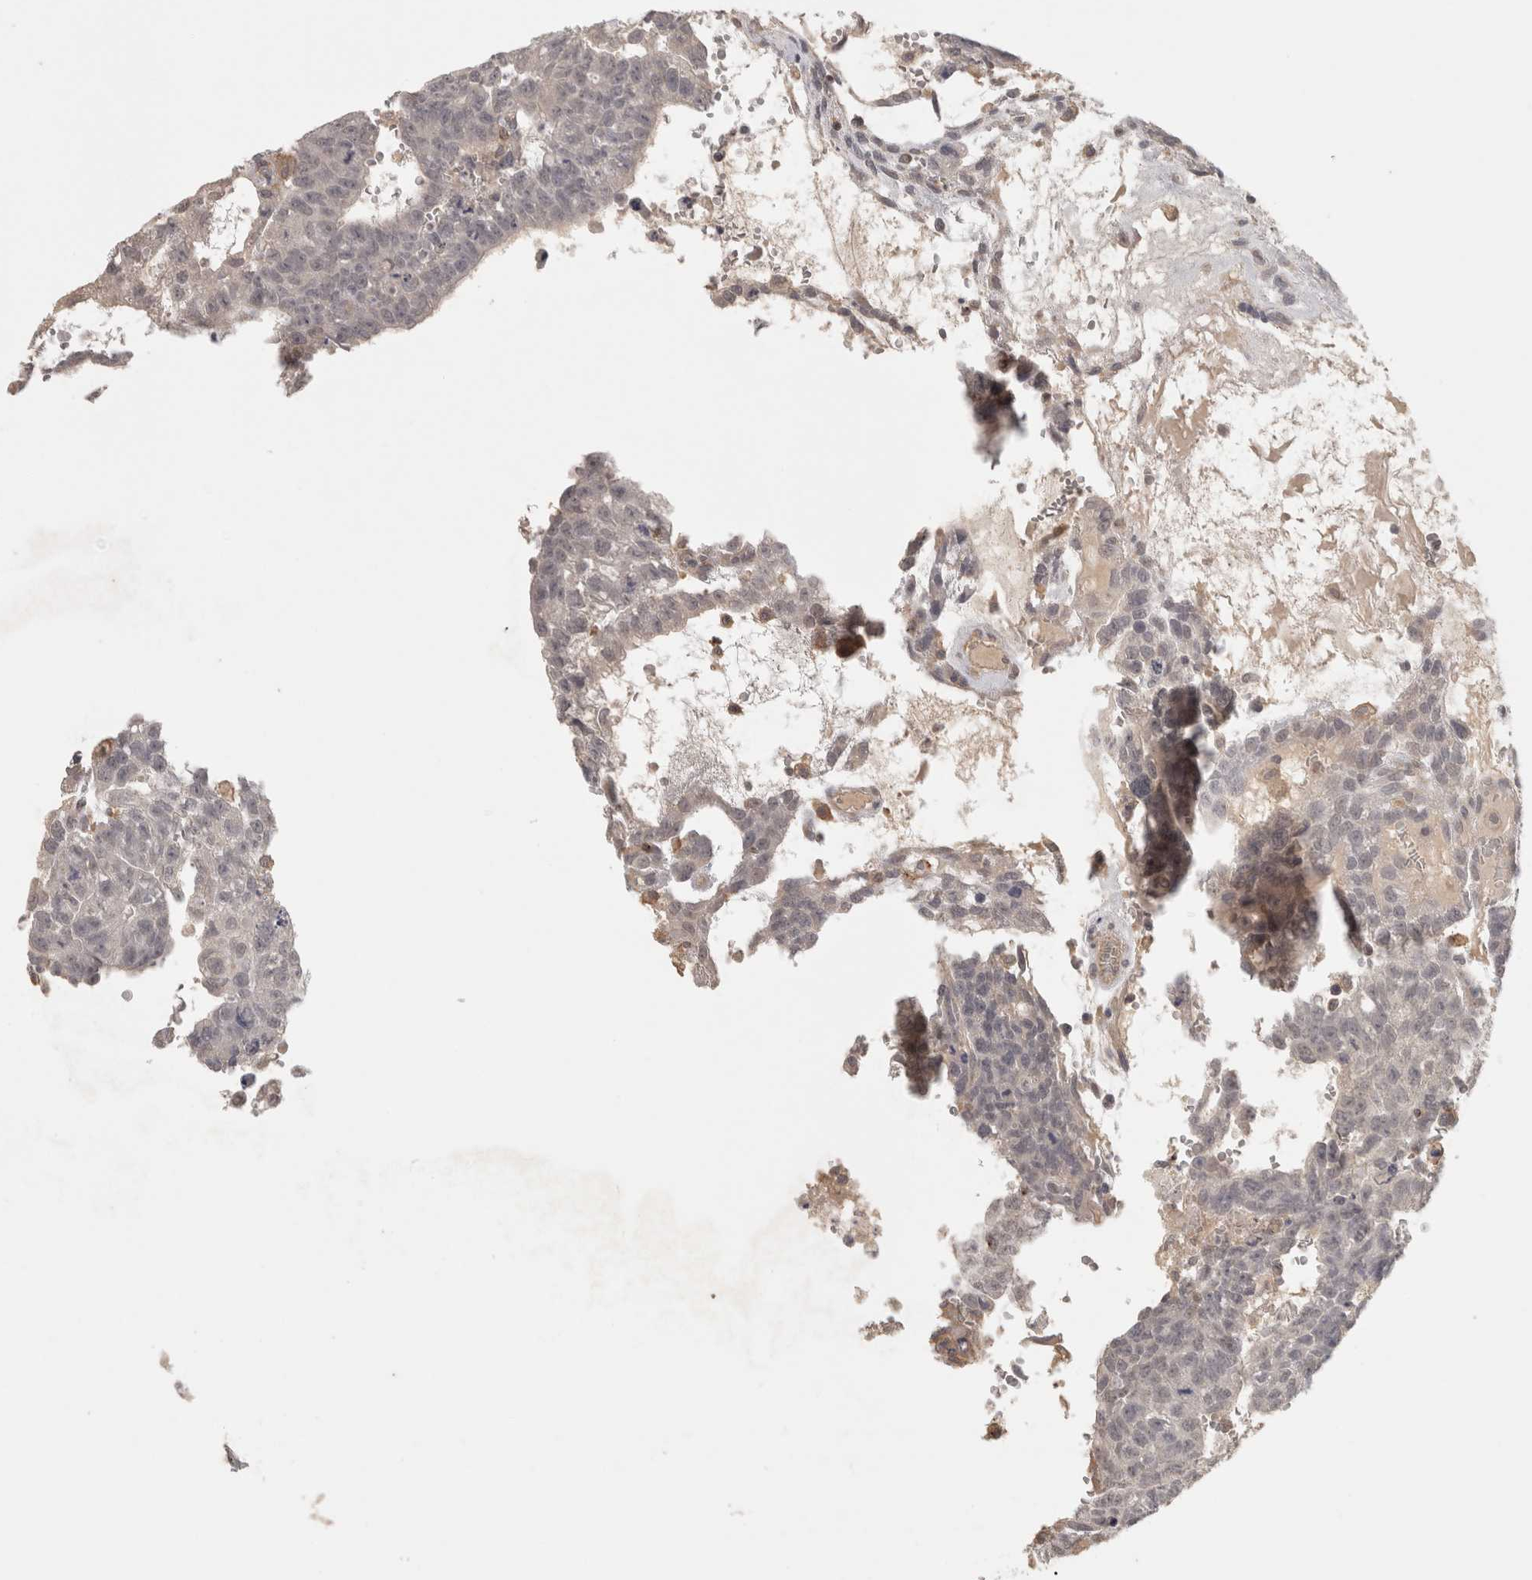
{"staining": {"intensity": "negative", "quantity": "none", "location": "none"}, "tissue": "testis cancer", "cell_type": "Tumor cells", "image_type": "cancer", "snomed": [{"axis": "morphology", "description": "Seminoma, NOS"}, {"axis": "morphology", "description": "Carcinoma, Embryonal, NOS"}, {"axis": "topography", "description": "Testis"}], "caption": "Immunohistochemistry (IHC) photomicrograph of human testis embryonal carcinoma stained for a protein (brown), which shows no expression in tumor cells.", "gene": "HAVCR2", "patient": {"sex": "male", "age": 52}}